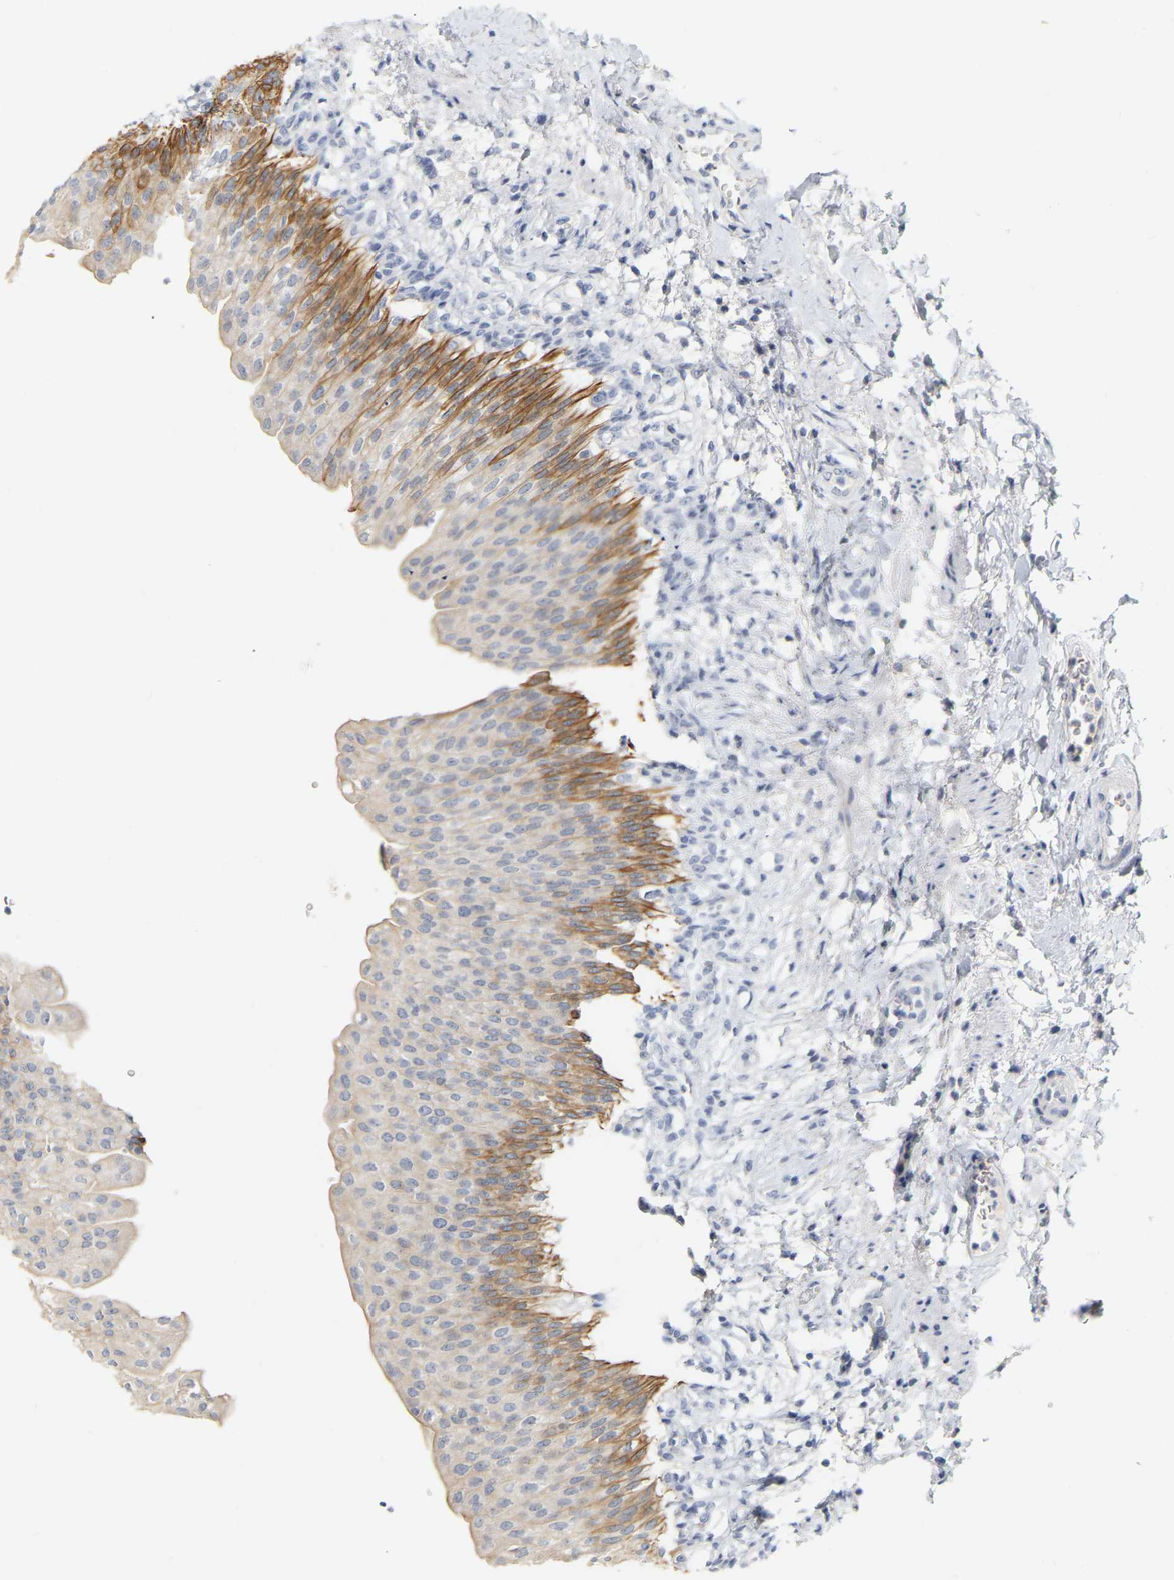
{"staining": {"intensity": "moderate", "quantity": "<25%", "location": "cytoplasmic/membranous"}, "tissue": "urinary bladder", "cell_type": "Urothelial cells", "image_type": "normal", "snomed": [{"axis": "morphology", "description": "Normal tissue, NOS"}, {"axis": "topography", "description": "Urinary bladder"}], "caption": "Immunohistochemistry (IHC) image of unremarkable human urinary bladder stained for a protein (brown), which demonstrates low levels of moderate cytoplasmic/membranous expression in approximately <25% of urothelial cells.", "gene": "KRT76", "patient": {"sex": "female", "age": 60}}